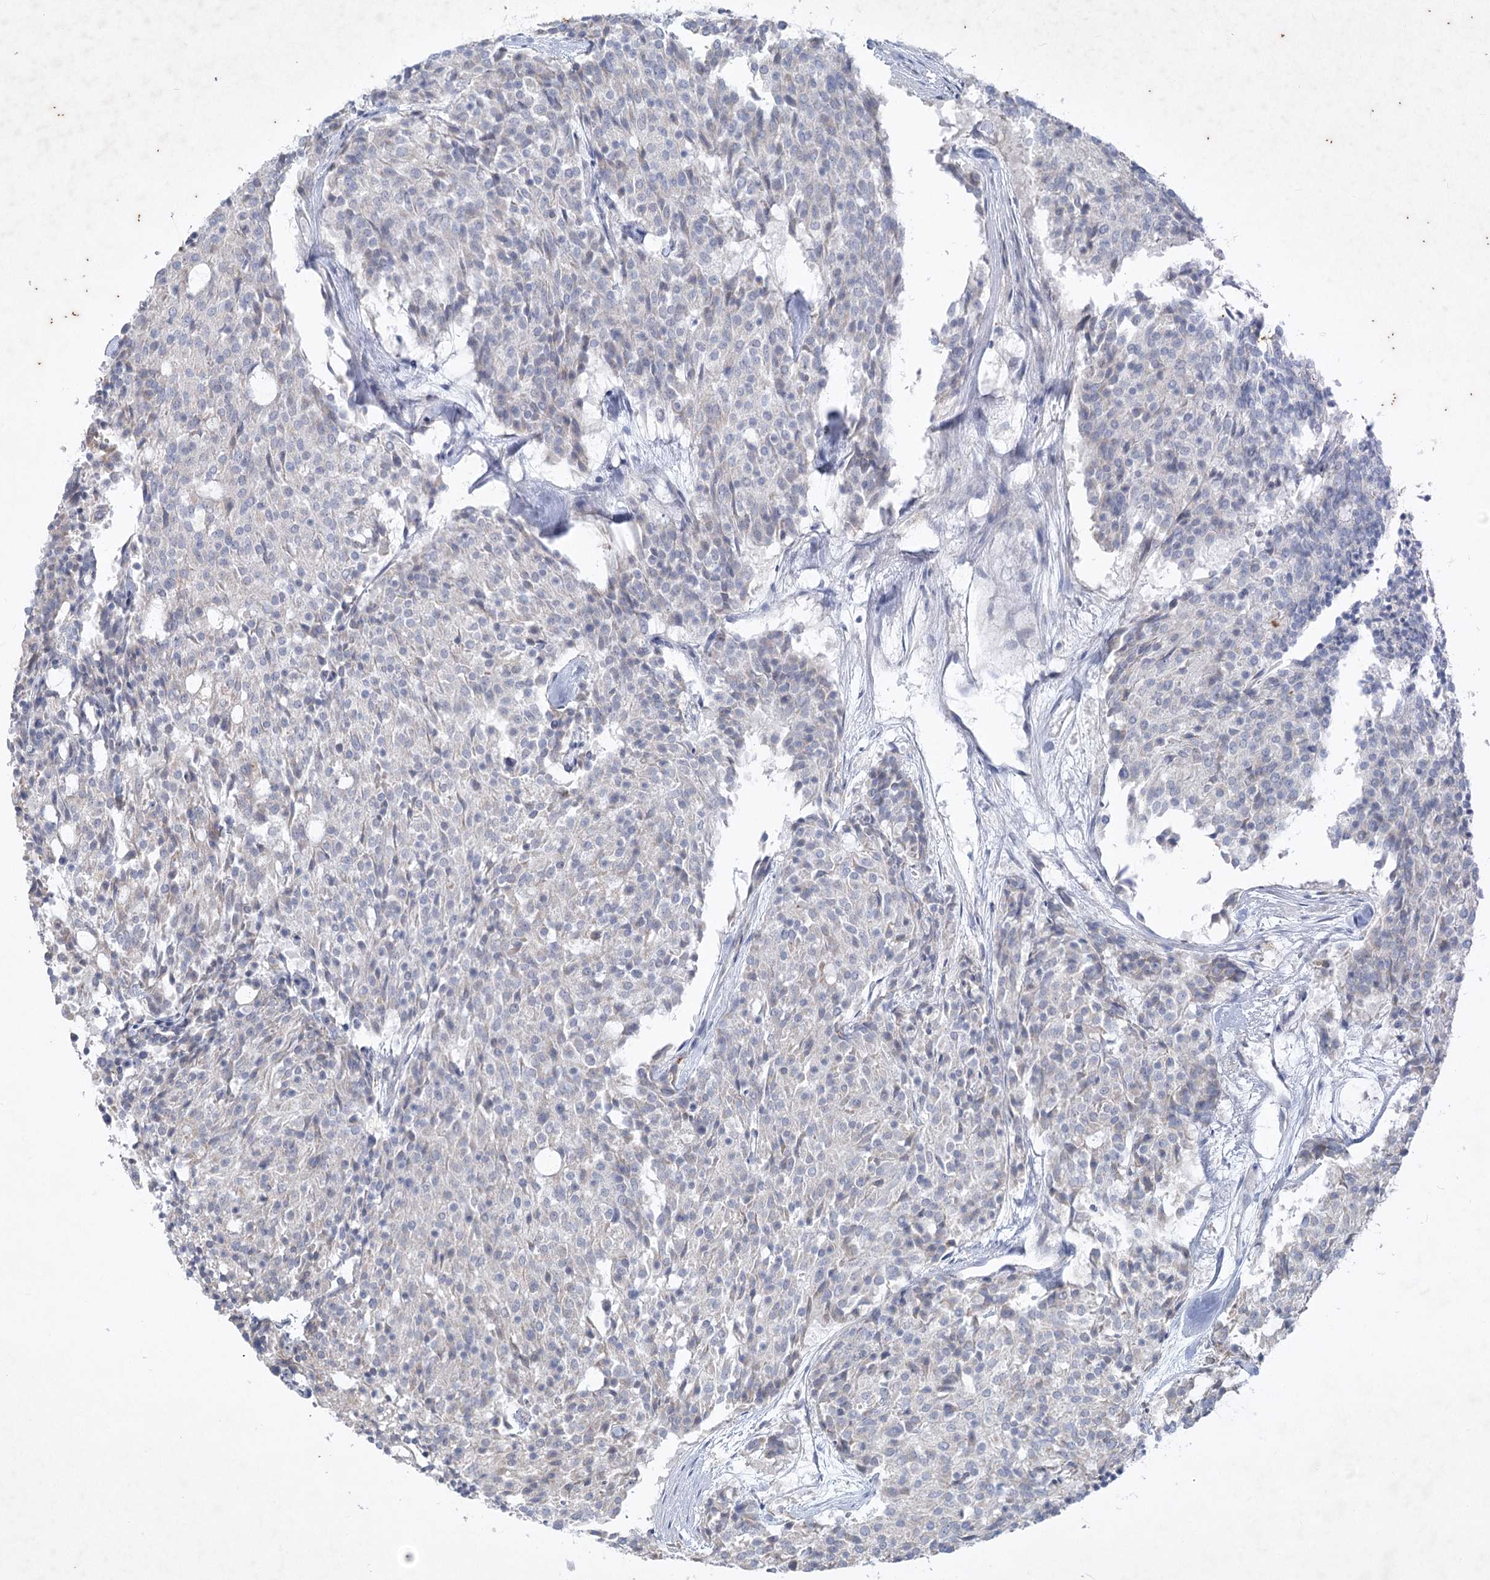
{"staining": {"intensity": "negative", "quantity": "none", "location": "none"}, "tissue": "carcinoid", "cell_type": "Tumor cells", "image_type": "cancer", "snomed": [{"axis": "morphology", "description": "Carcinoid, malignant, NOS"}, {"axis": "topography", "description": "Pancreas"}], "caption": "A histopathology image of carcinoid stained for a protein displays no brown staining in tumor cells.", "gene": "PLA2G12A", "patient": {"sex": "female", "age": 54}}